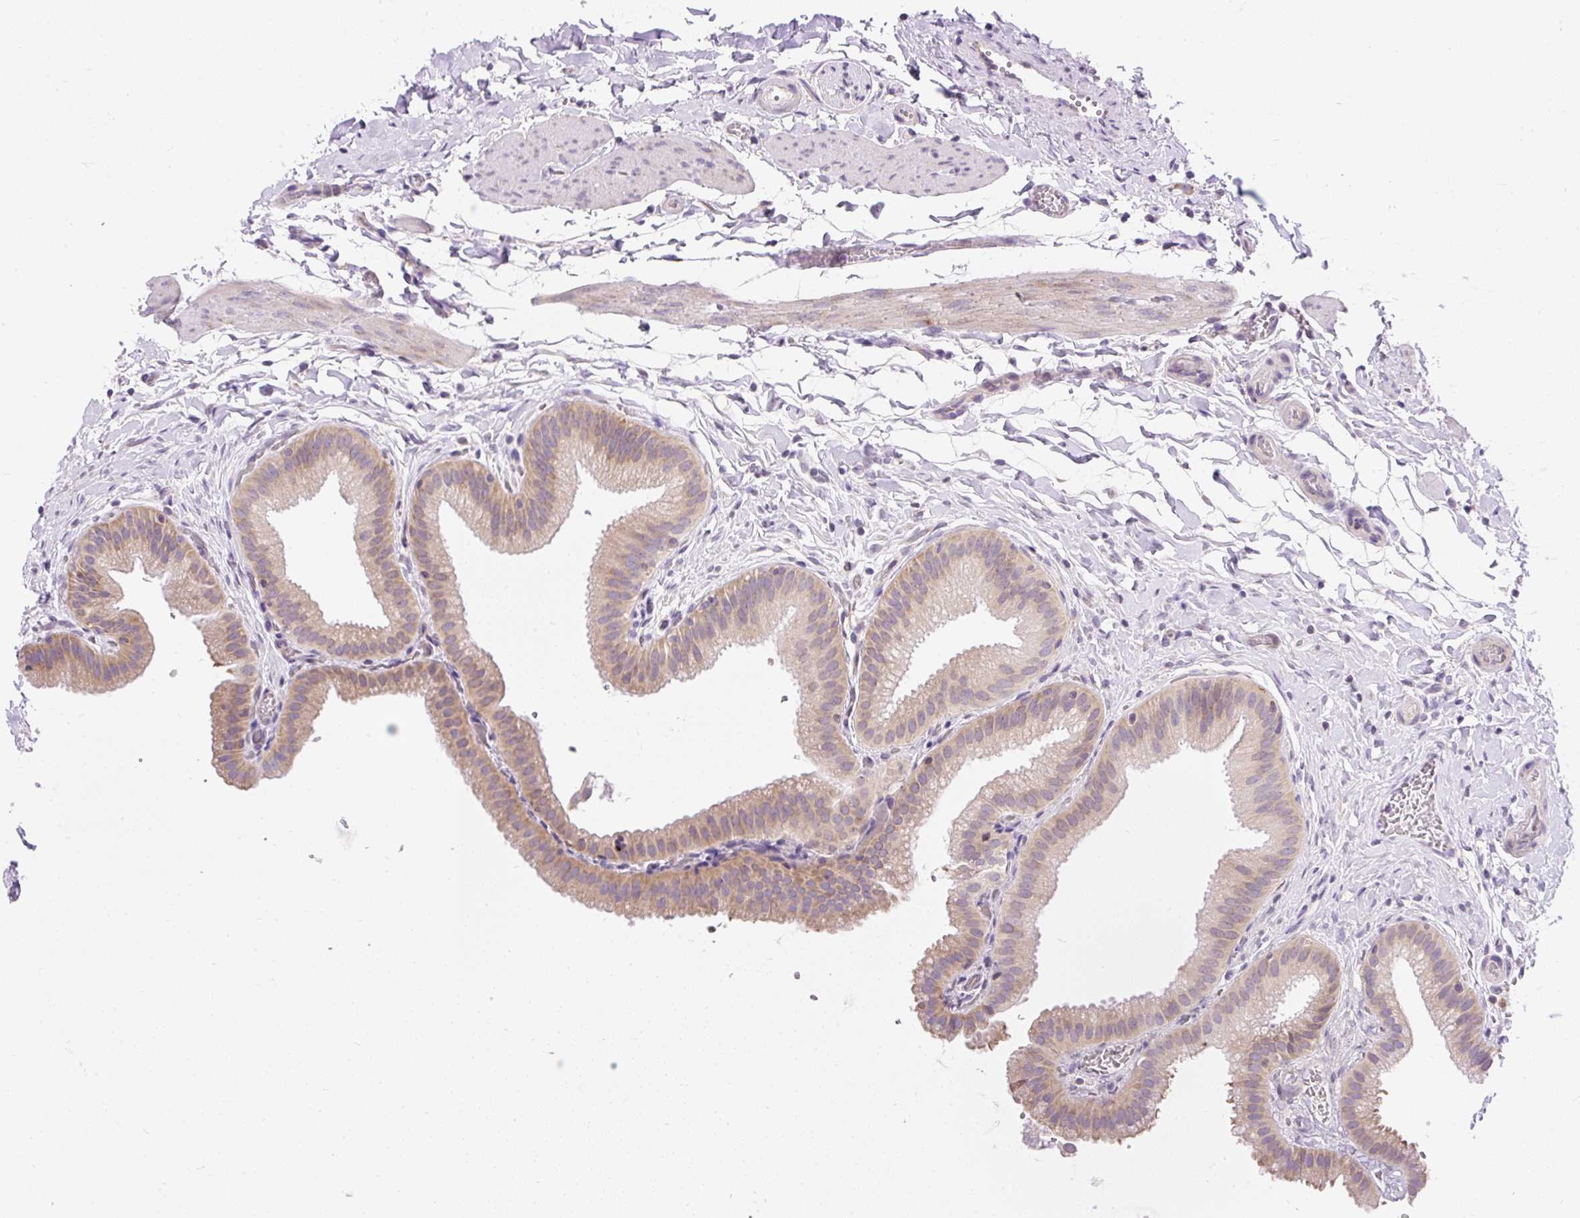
{"staining": {"intensity": "moderate", "quantity": ">75%", "location": "cytoplasmic/membranous"}, "tissue": "gallbladder", "cell_type": "Glandular cells", "image_type": "normal", "snomed": [{"axis": "morphology", "description": "Normal tissue, NOS"}, {"axis": "topography", "description": "Gallbladder"}], "caption": "Immunohistochemical staining of normal human gallbladder demonstrates moderate cytoplasmic/membranous protein expression in approximately >75% of glandular cells.", "gene": "GPR45", "patient": {"sex": "female", "age": 63}}